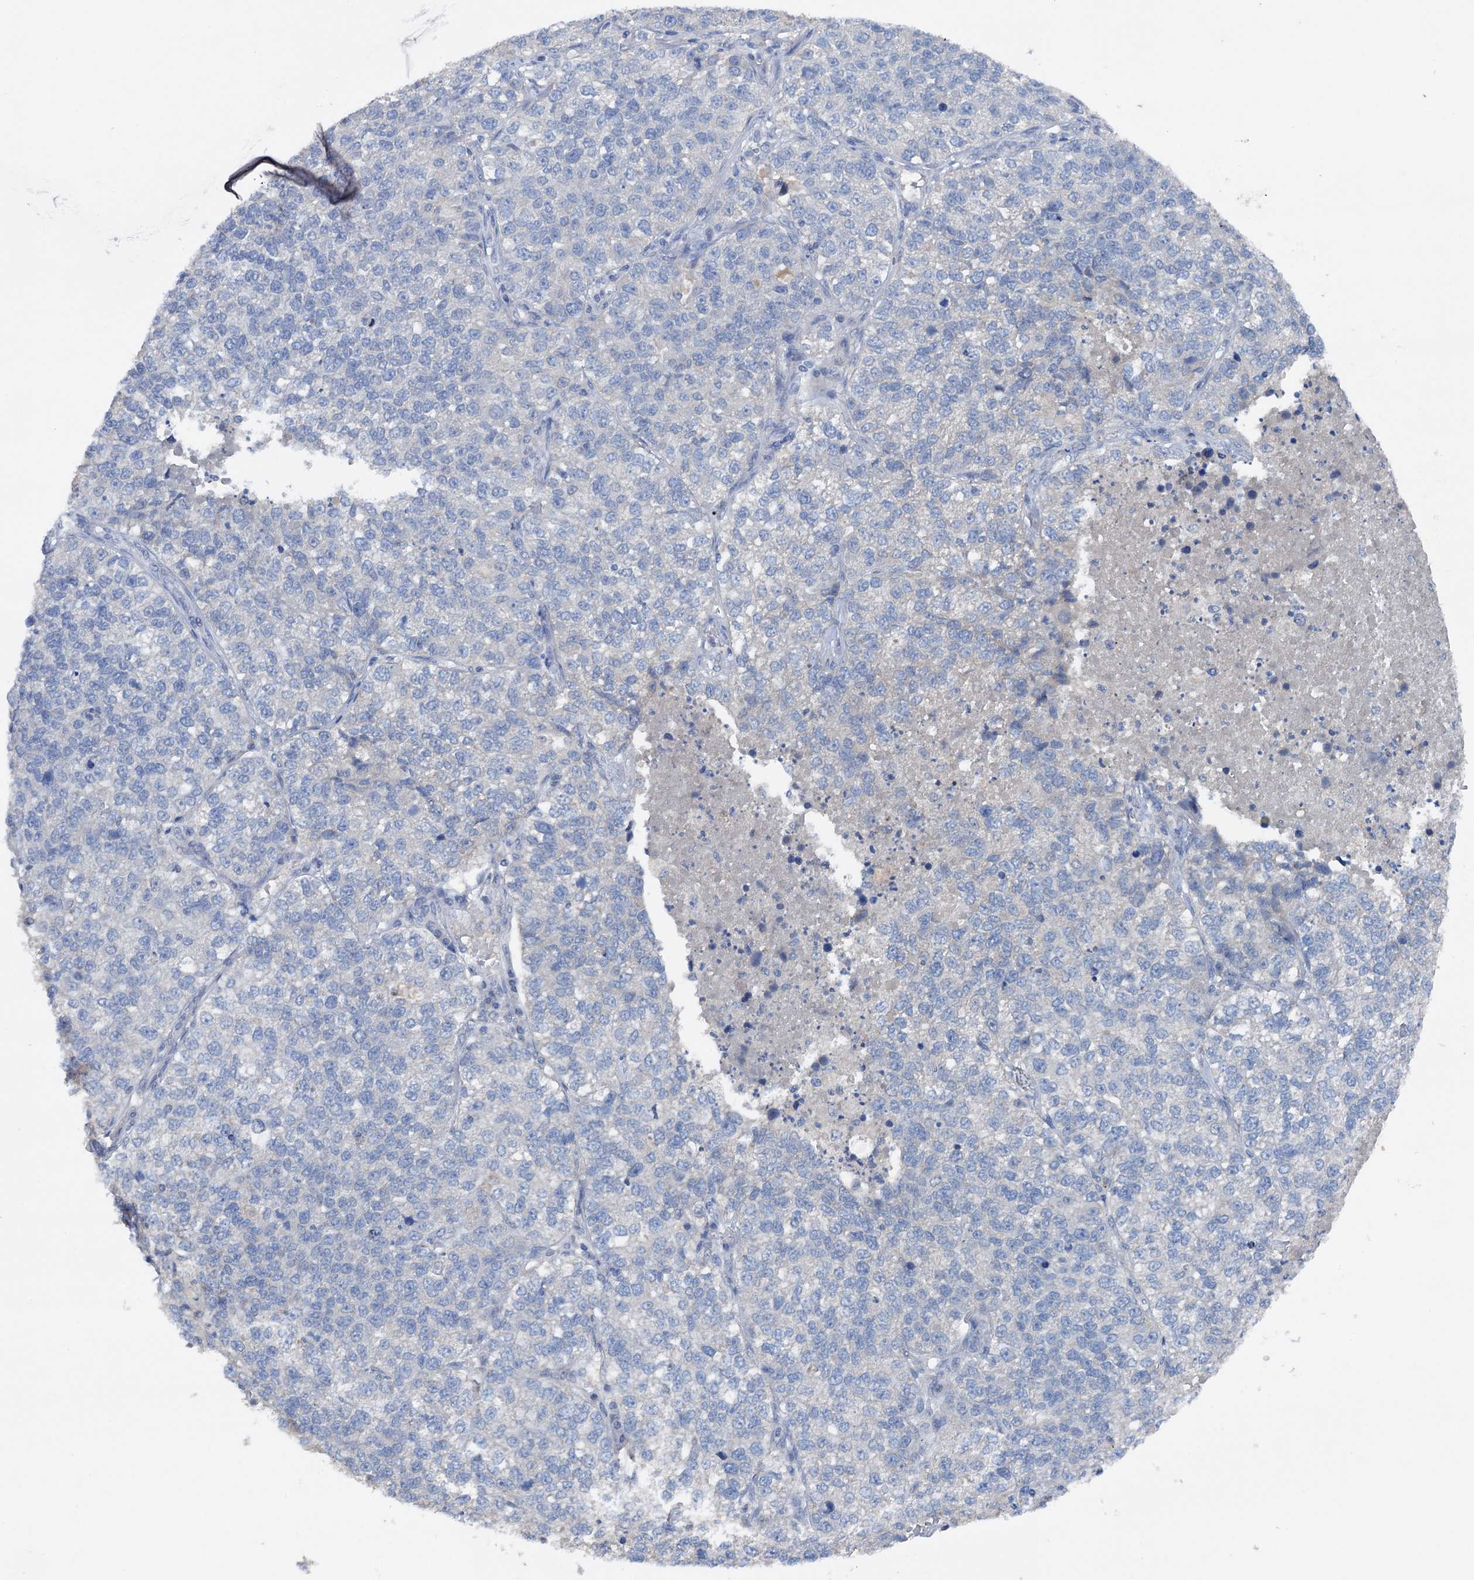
{"staining": {"intensity": "negative", "quantity": "none", "location": "none"}, "tissue": "lung cancer", "cell_type": "Tumor cells", "image_type": "cancer", "snomed": [{"axis": "morphology", "description": "Adenocarcinoma, NOS"}, {"axis": "topography", "description": "Lung"}], "caption": "Immunohistochemistry histopathology image of human adenocarcinoma (lung) stained for a protein (brown), which exhibits no positivity in tumor cells.", "gene": "ARL13A", "patient": {"sex": "male", "age": 49}}